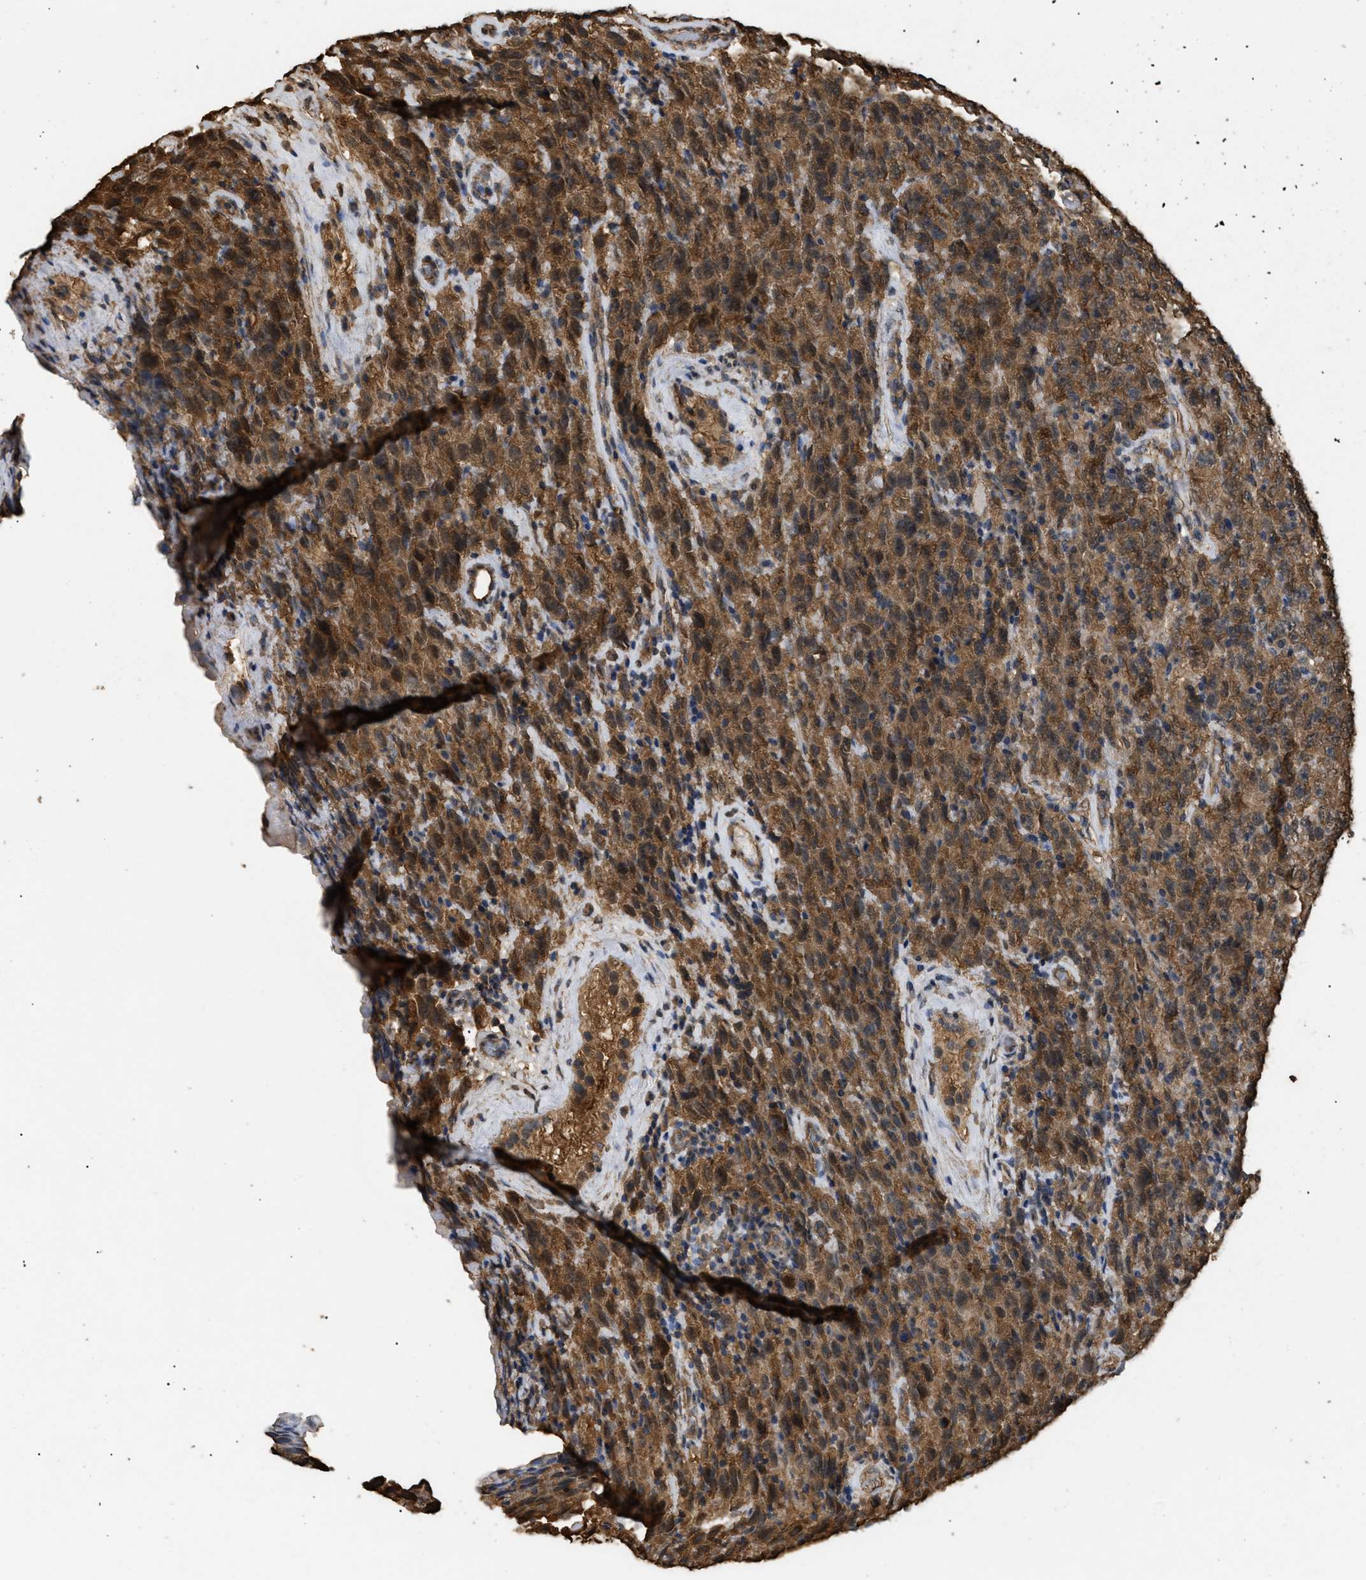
{"staining": {"intensity": "moderate", "quantity": ">75%", "location": "cytoplasmic/membranous"}, "tissue": "testis cancer", "cell_type": "Tumor cells", "image_type": "cancer", "snomed": [{"axis": "morphology", "description": "Seminoma, NOS"}, {"axis": "topography", "description": "Testis"}], "caption": "Tumor cells demonstrate medium levels of moderate cytoplasmic/membranous expression in about >75% of cells in testis seminoma. (DAB IHC with brightfield microscopy, high magnification).", "gene": "CALM1", "patient": {"sex": "male", "age": 52}}